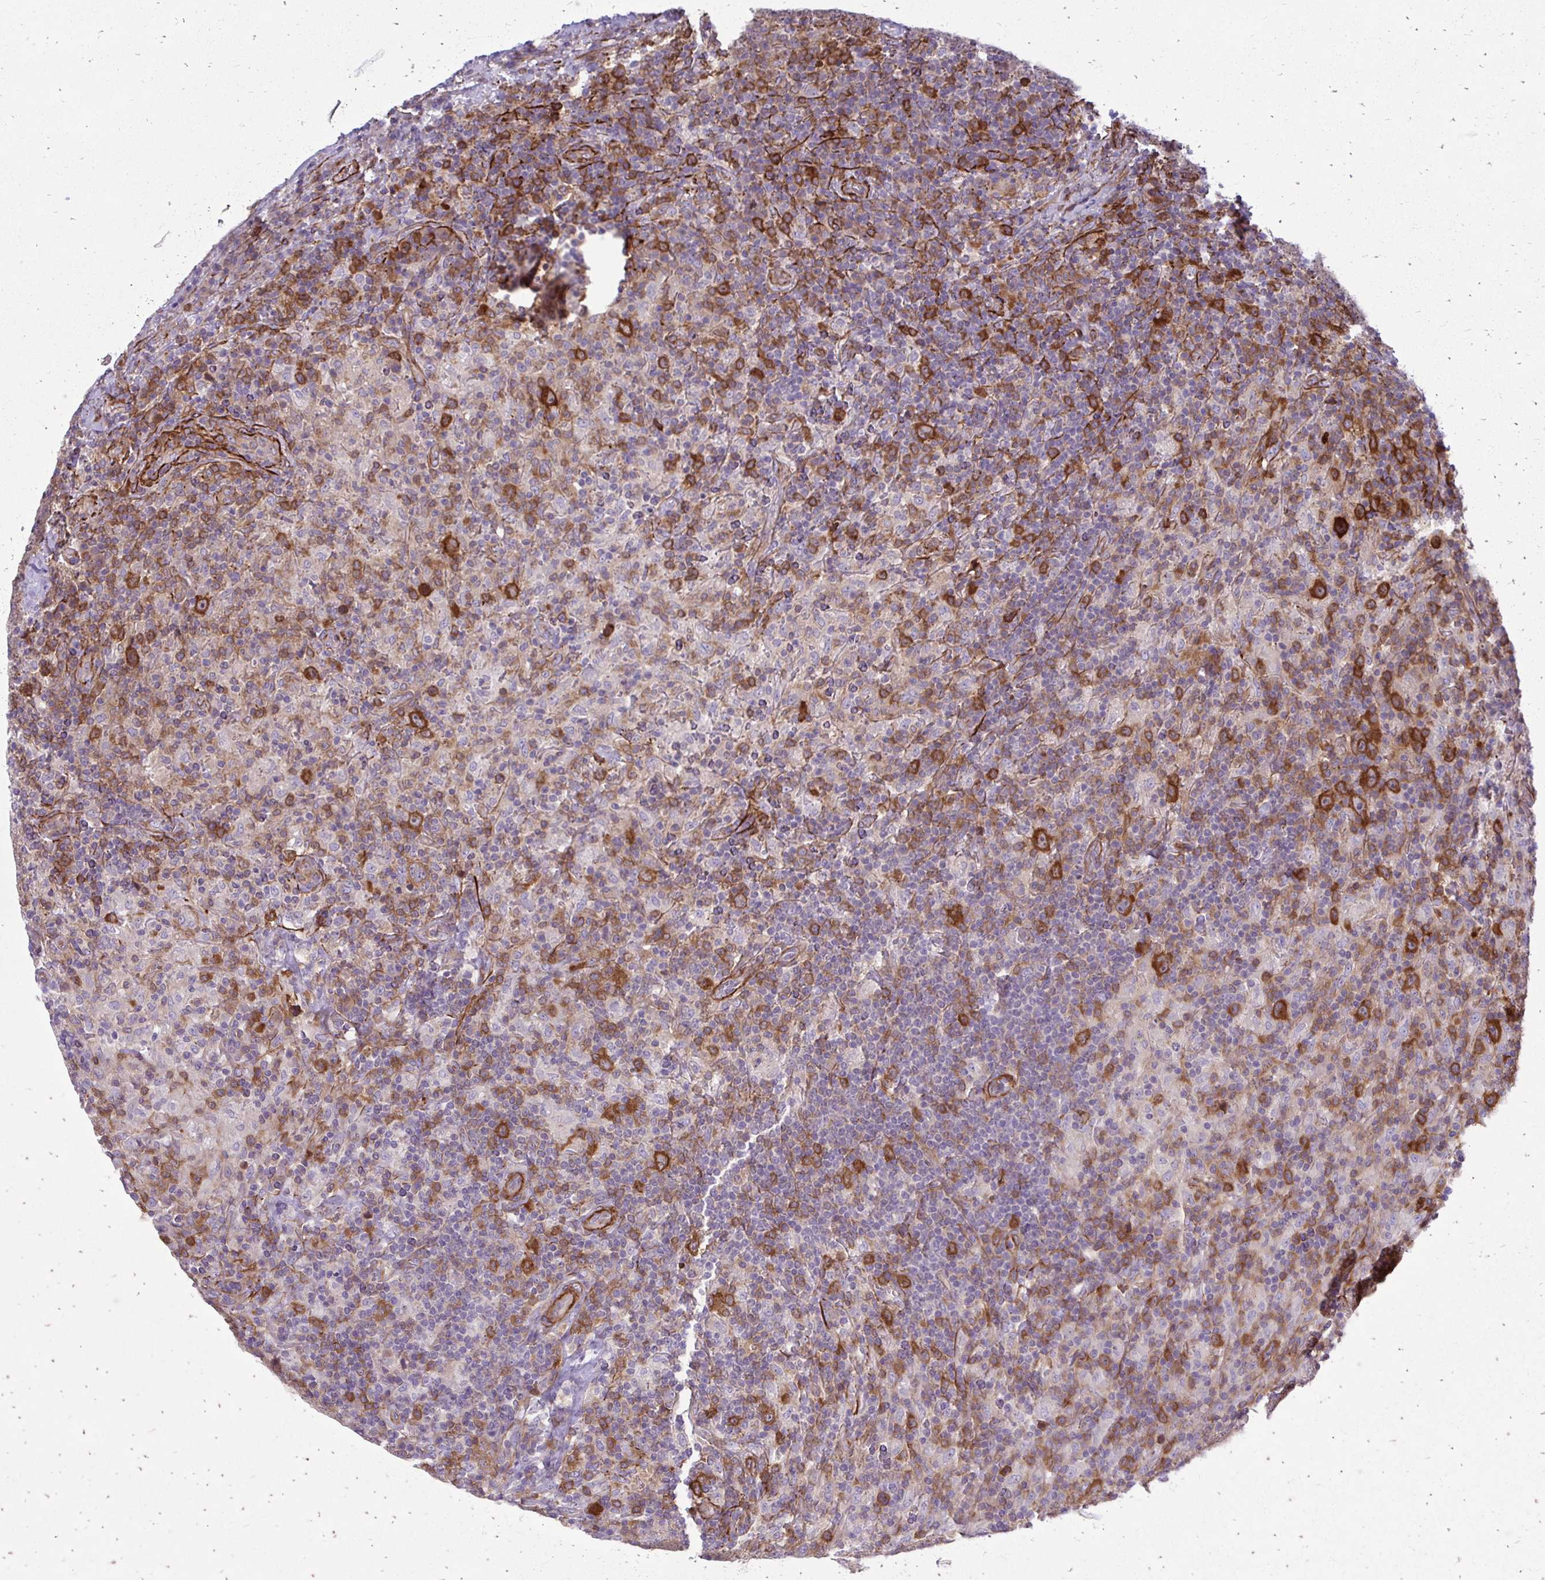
{"staining": {"intensity": "strong", "quantity": "25%-75%", "location": "cytoplasmic/membranous"}, "tissue": "lymphoma", "cell_type": "Tumor cells", "image_type": "cancer", "snomed": [{"axis": "morphology", "description": "Hodgkin's disease, NOS"}, {"axis": "topography", "description": "Lymph node"}], "caption": "Immunohistochemistry micrograph of neoplastic tissue: lymphoma stained using immunohistochemistry (IHC) displays high levels of strong protein expression localized specifically in the cytoplasmic/membranous of tumor cells, appearing as a cytoplasmic/membranous brown color.", "gene": "CTPS1", "patient": {"sex": "male", "age": 70}}